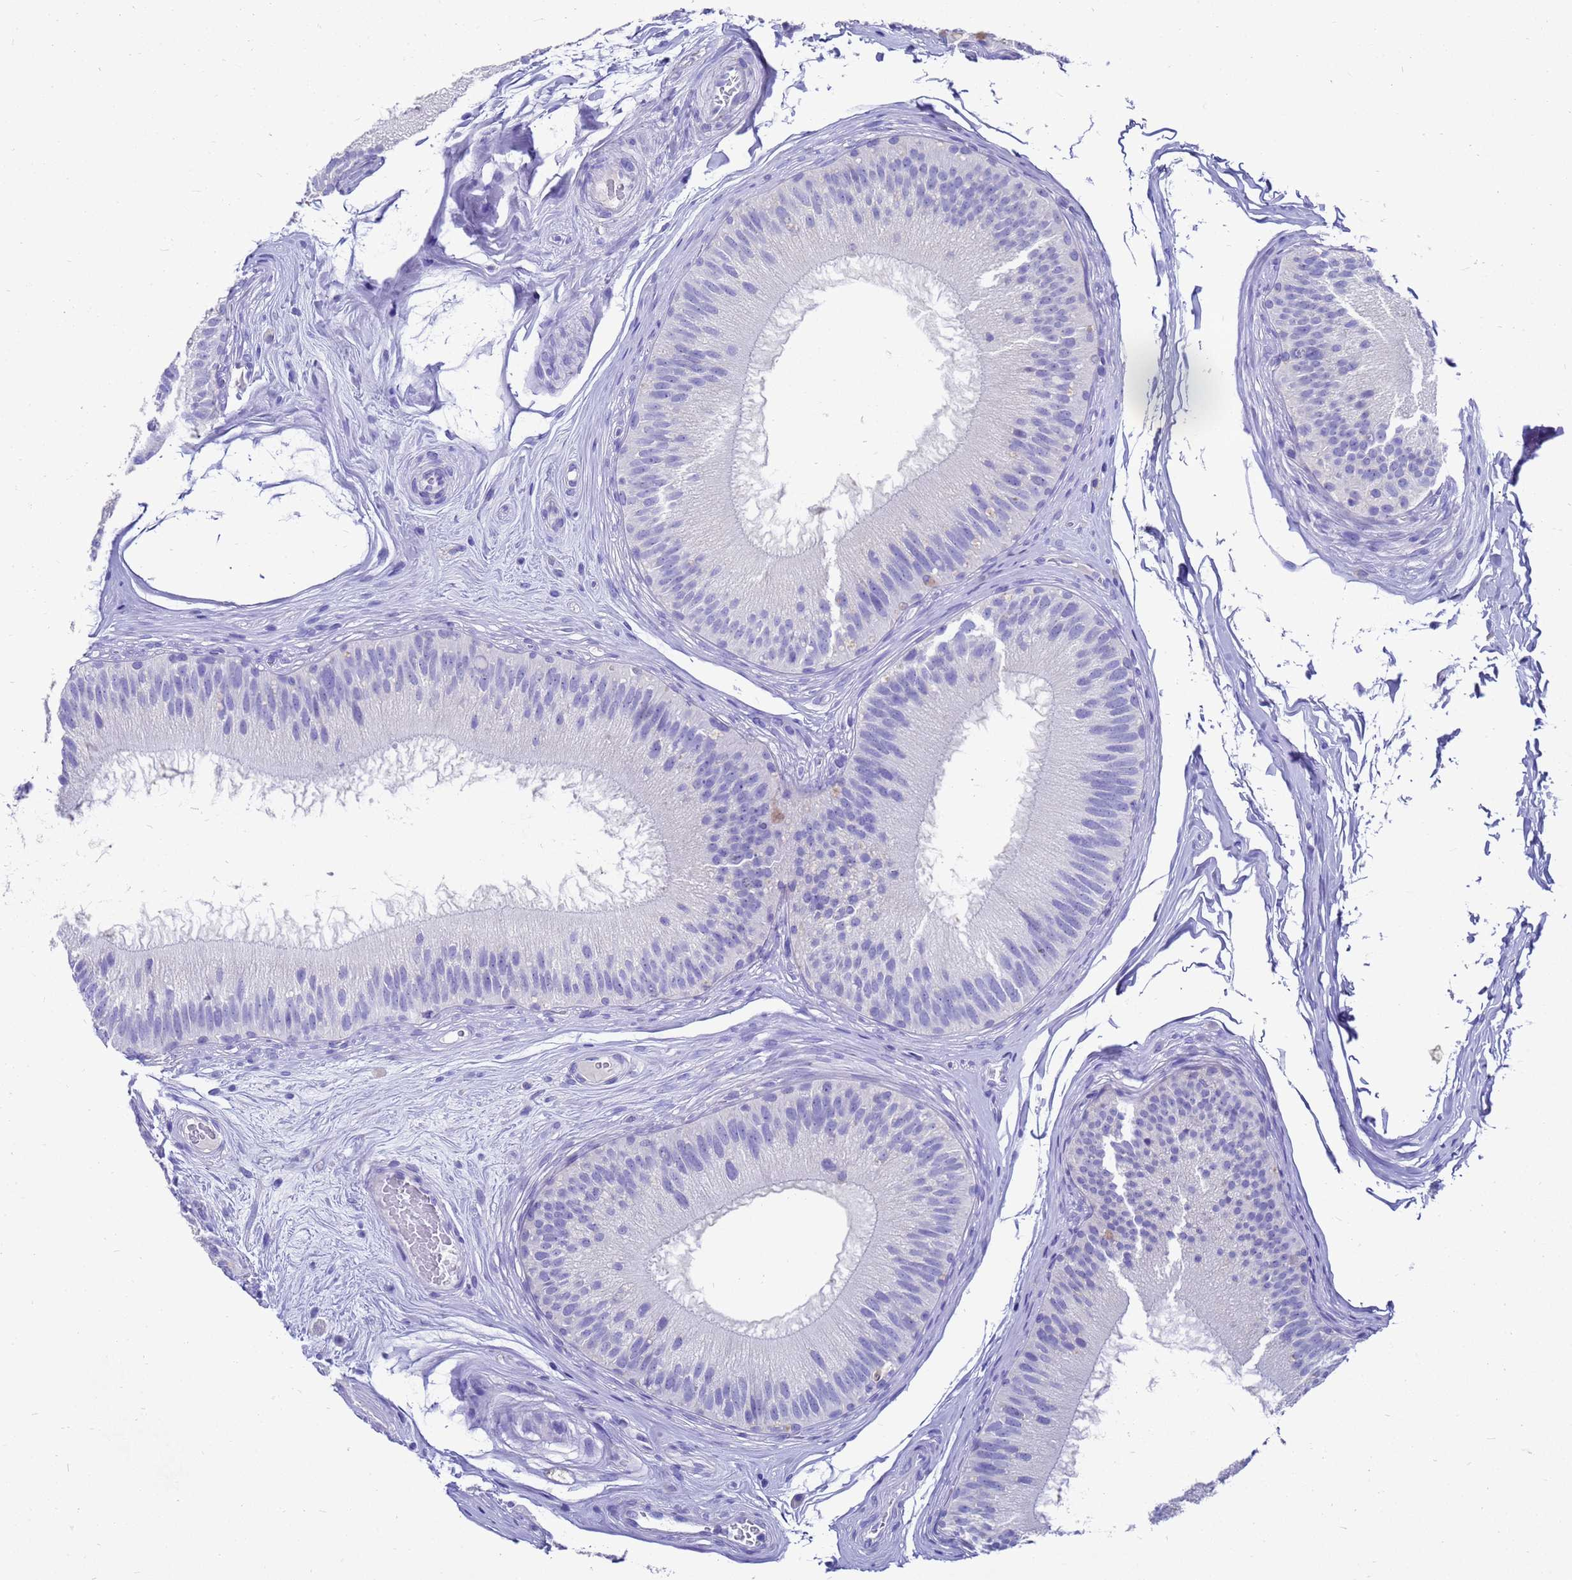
{"staining": {"intensity": "negative", "quantity": "none", "location": "none"}, "tissue": "epididymis", "cell_type": "Glandular cells", "image_type": "normal", "snomed": [{"axis": "morphology", "description": "Normal tissue, NOS"}, {"axis": "topography", "description": "Epididymis"}], "caption": "There is no significant positivity in glandular cells of epididymis. (Brightfield microscopy of DAB (3,3'-diaminobenzidine) immunohistochemistry at high magnification).", "gene": "MS4A13", "patient": {"sex": "male", "age": 45}}